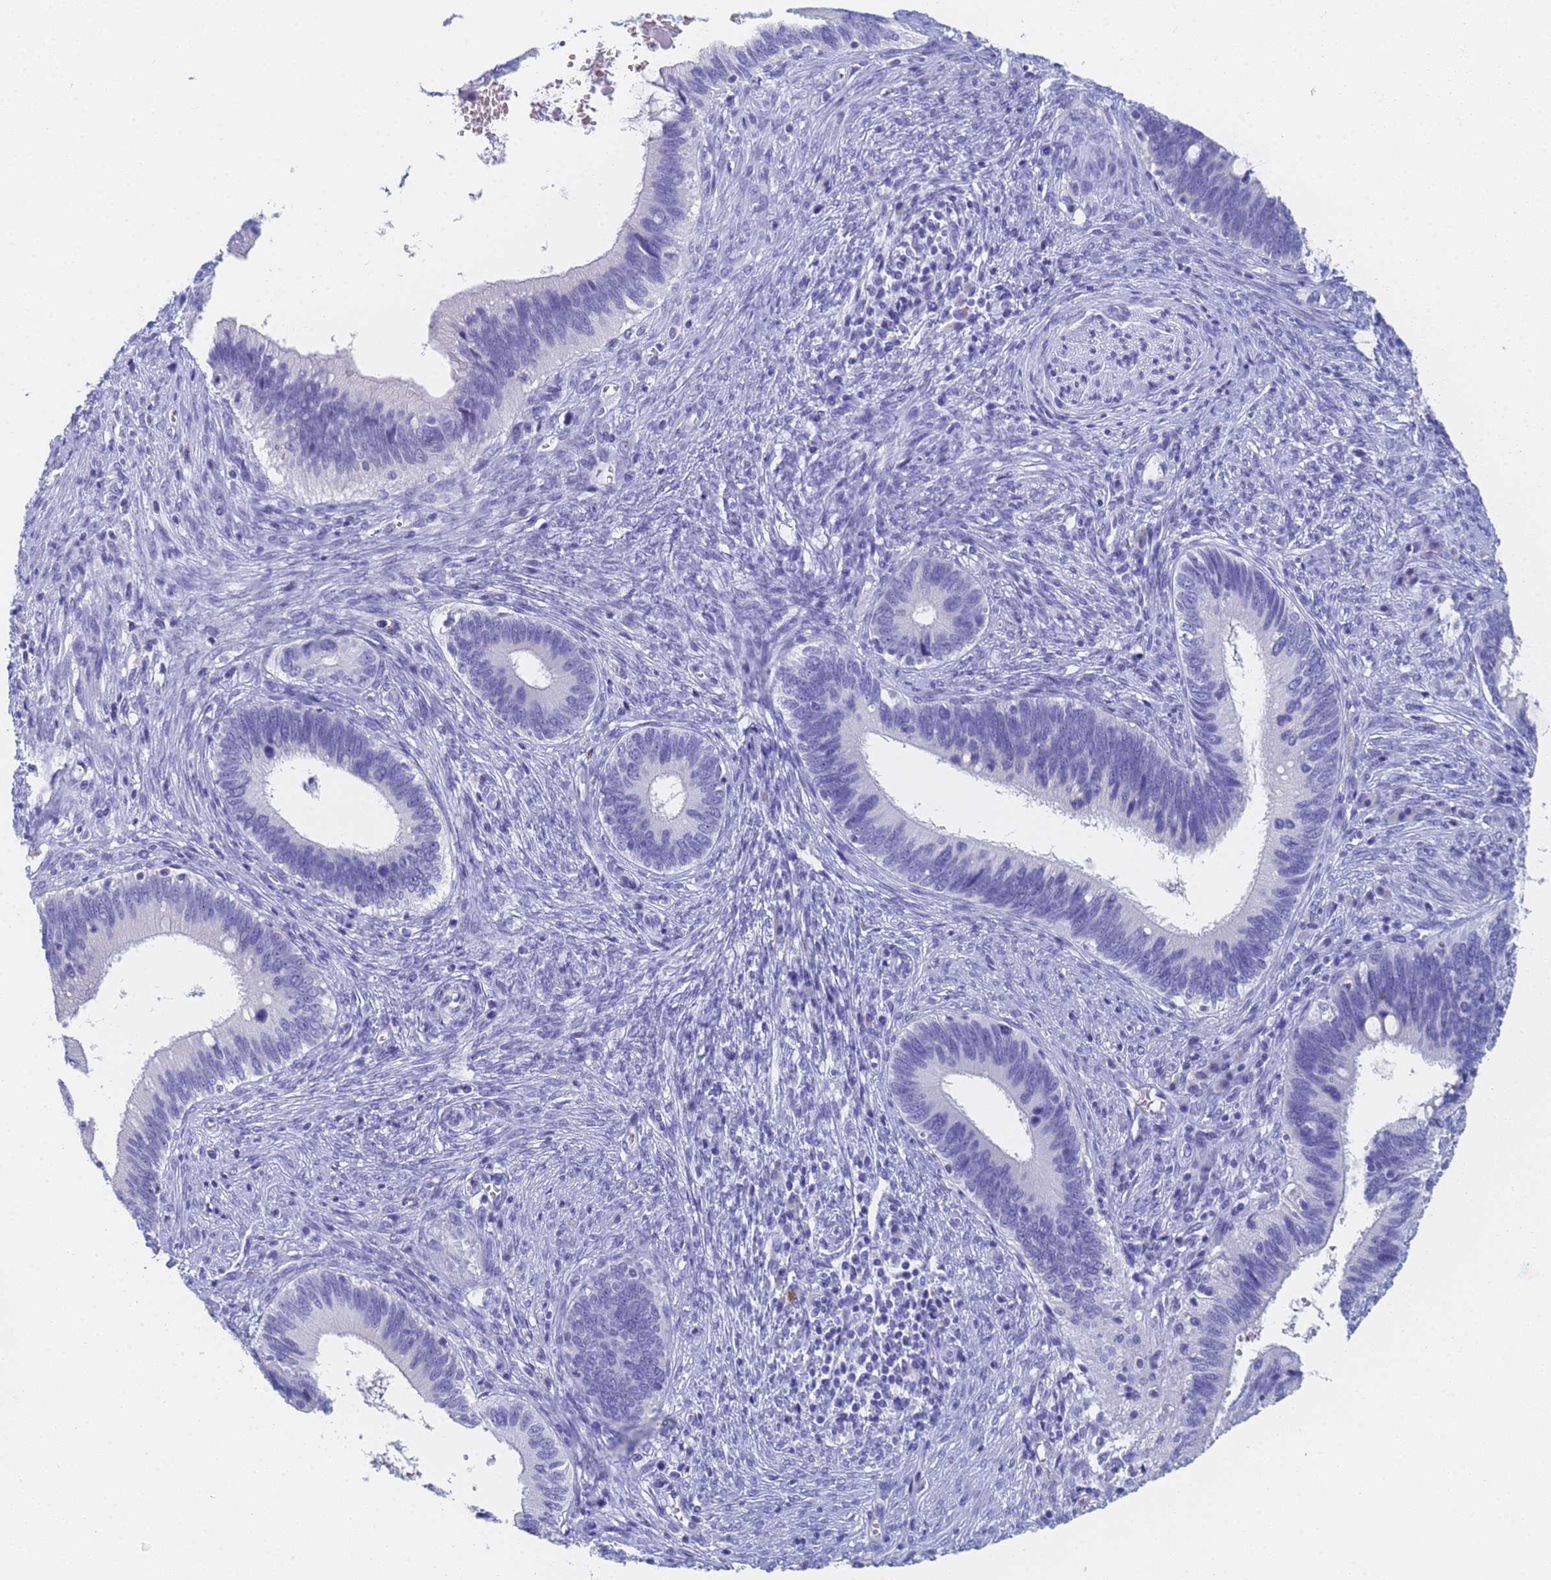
{"staining": {"intensity": "negative", "quantity": "none", "location": "none"}, "tissue": "cervical cancer", "cell_type": "Tumor cells", "image_type": "cancer", "snomed": [{"axis": "morphology", "description": "Adenocarcinoma, NOS"}, {"axis": "topography", "description": "Cervix"}], "caption": "This photomicrograph is of cervical cancer (adenocarcinoma) stained with immunohistochemistry to label a protein in brown with the nuclei are counter-stained blue. There is no positivity in tumor cells.", "gene": "STATH", "patient": {"sex": "female", "age": 42}}